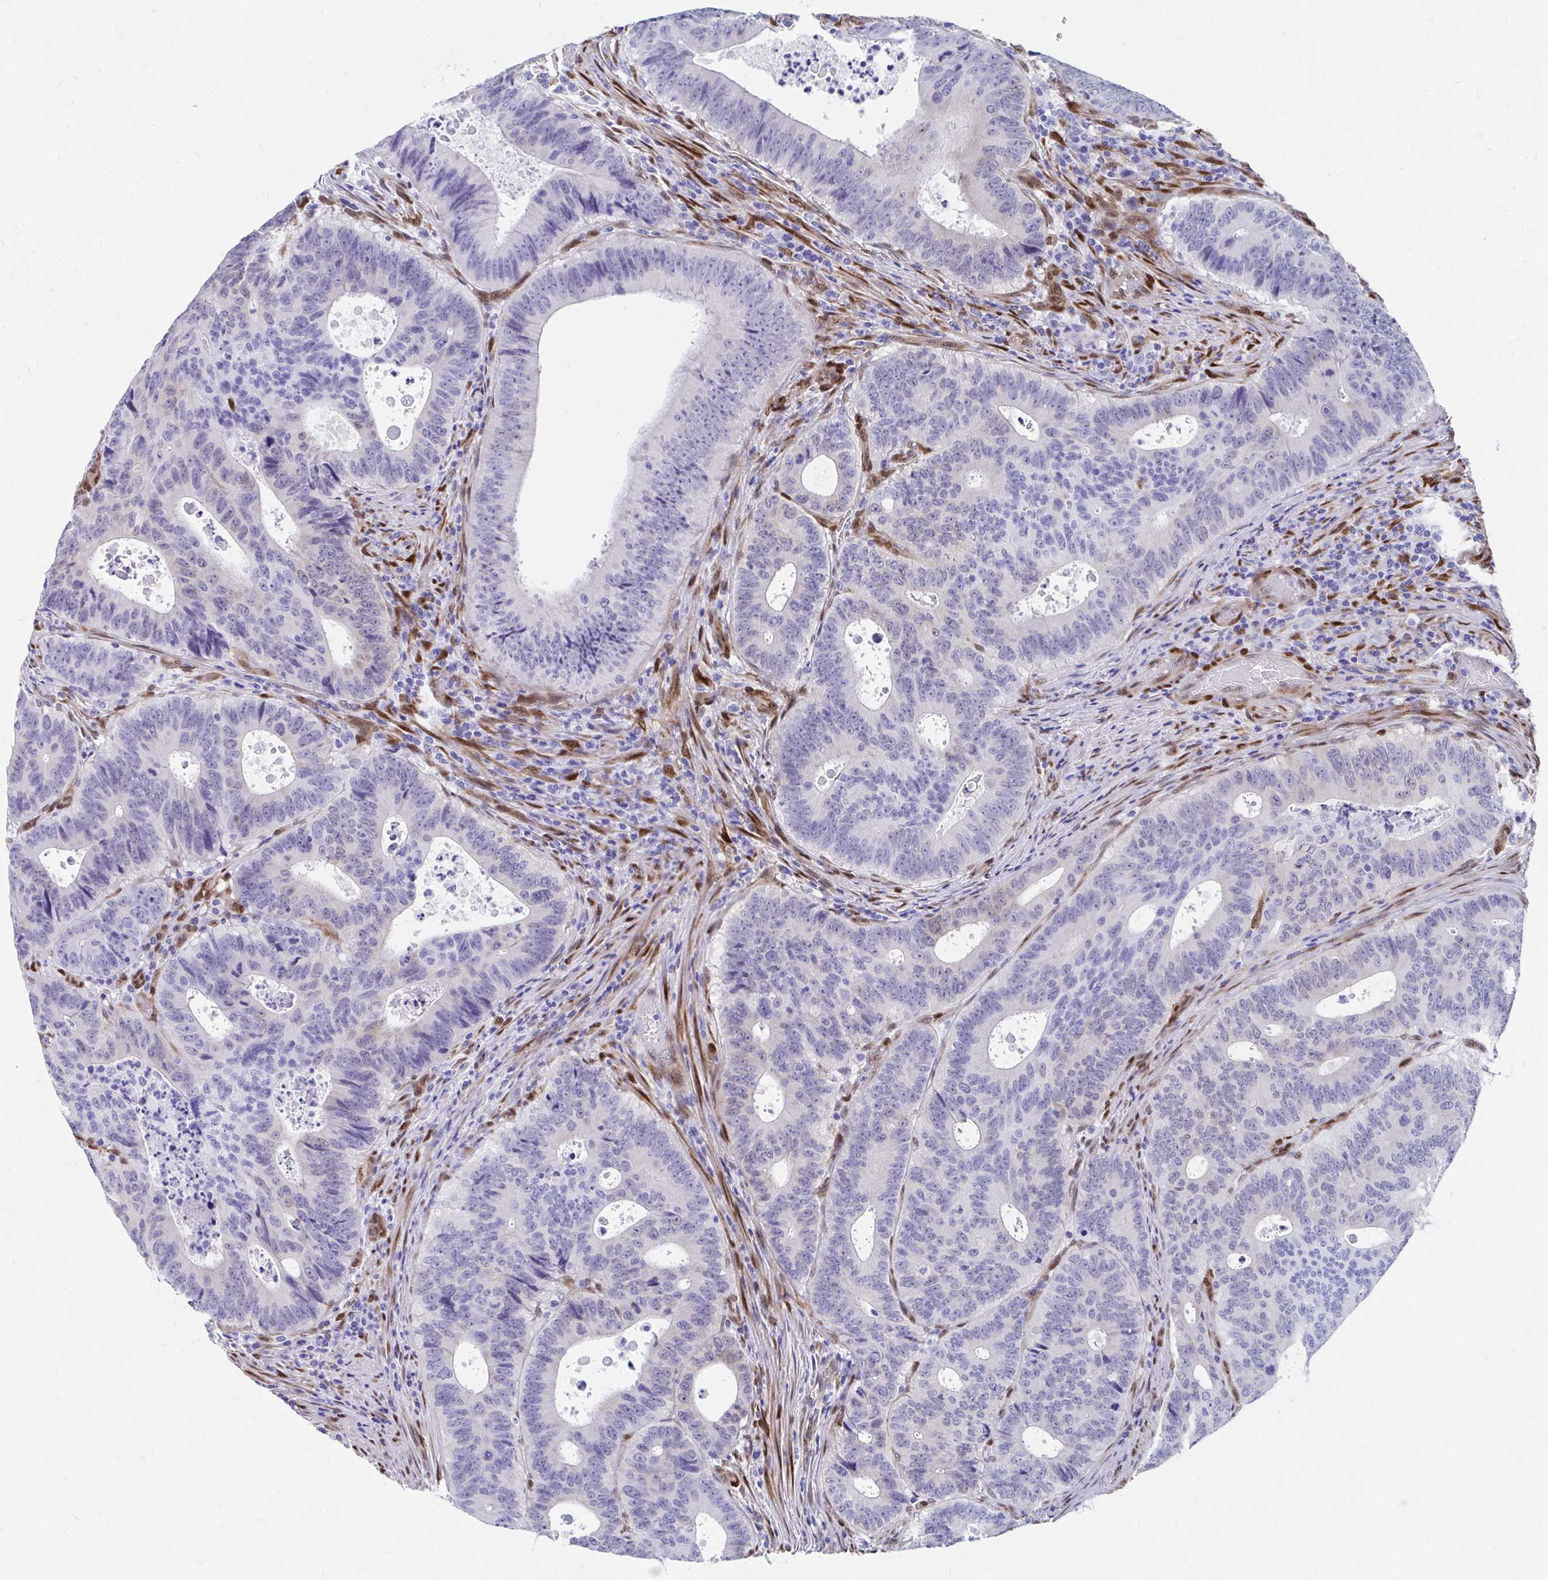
{"staining": {"intensity": "negative", "quantity": "none", "location": "none"}, "tissue": "colorectal cancer", "cell_type": "Tumor cells", "image_type": "cancer", "snomed": [{"axis": "morphology", "description": "Adenocarcinoma, NOS"}, {"axis": "topography", "description": "Colon"}], "caption": "Immunohistochemical staining of human colorectal cancer shows no significant expression in tumor cells.", "gene": "RBPMS", "patient": {"sex": "male", "age": 62}}